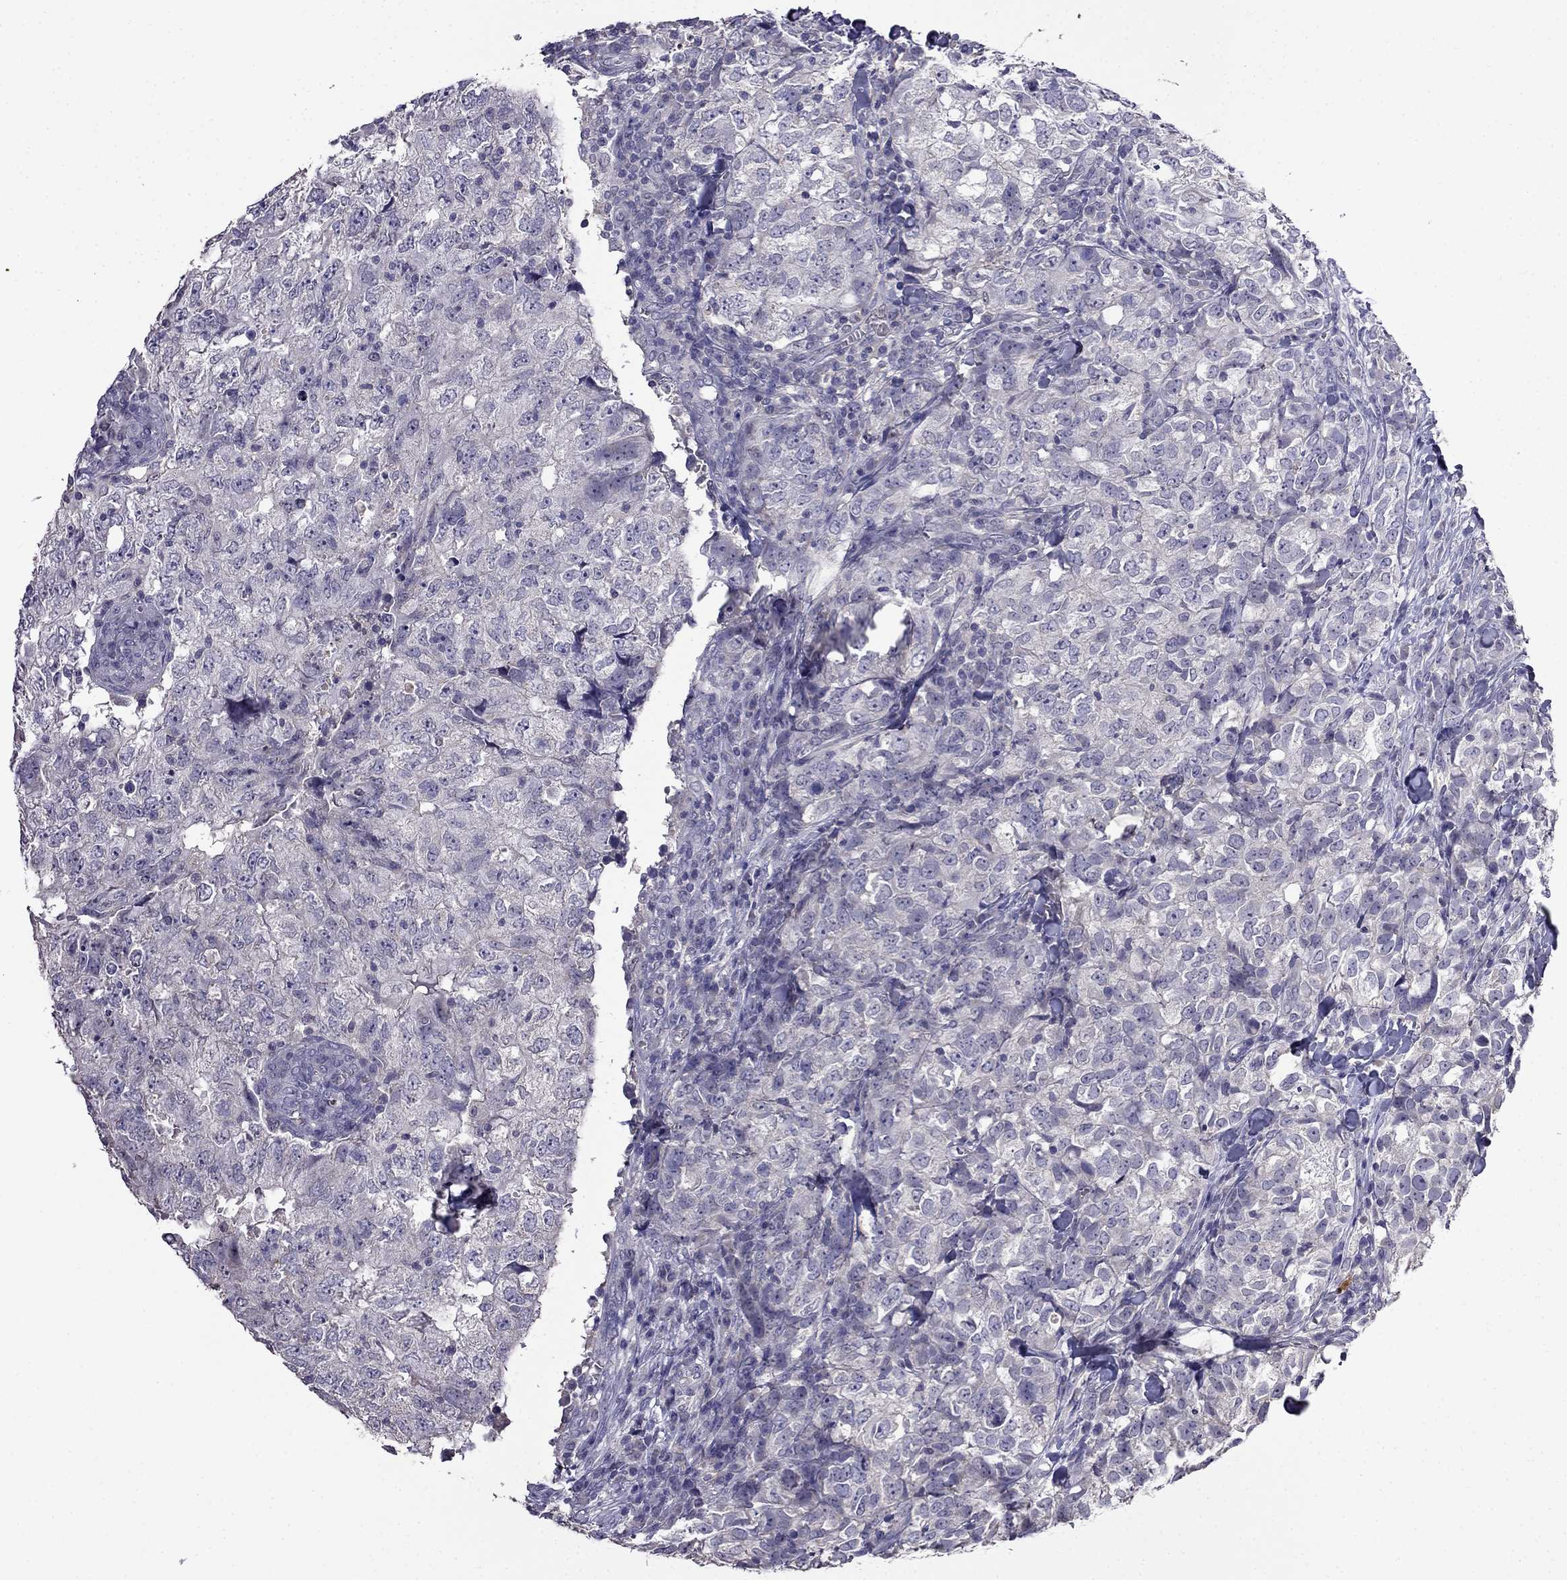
{"staining": {"intensity": "negative", "quantity": "none", "location": "none"}, "tissue": "breast cancer", "cell_type": "Tumor cells", "image_type": "cancer", "snomed": [{"axis": "morphology", "description": "Duct carcinoma"}, {"axis": "topography", "description": "Breast"}], "caption": "Breast cancer was stained to show a protein in brown. There is no significant positivity in tumor cells.", "gene": "AQP9", "patient": {"sex": "female", "age": 30}}